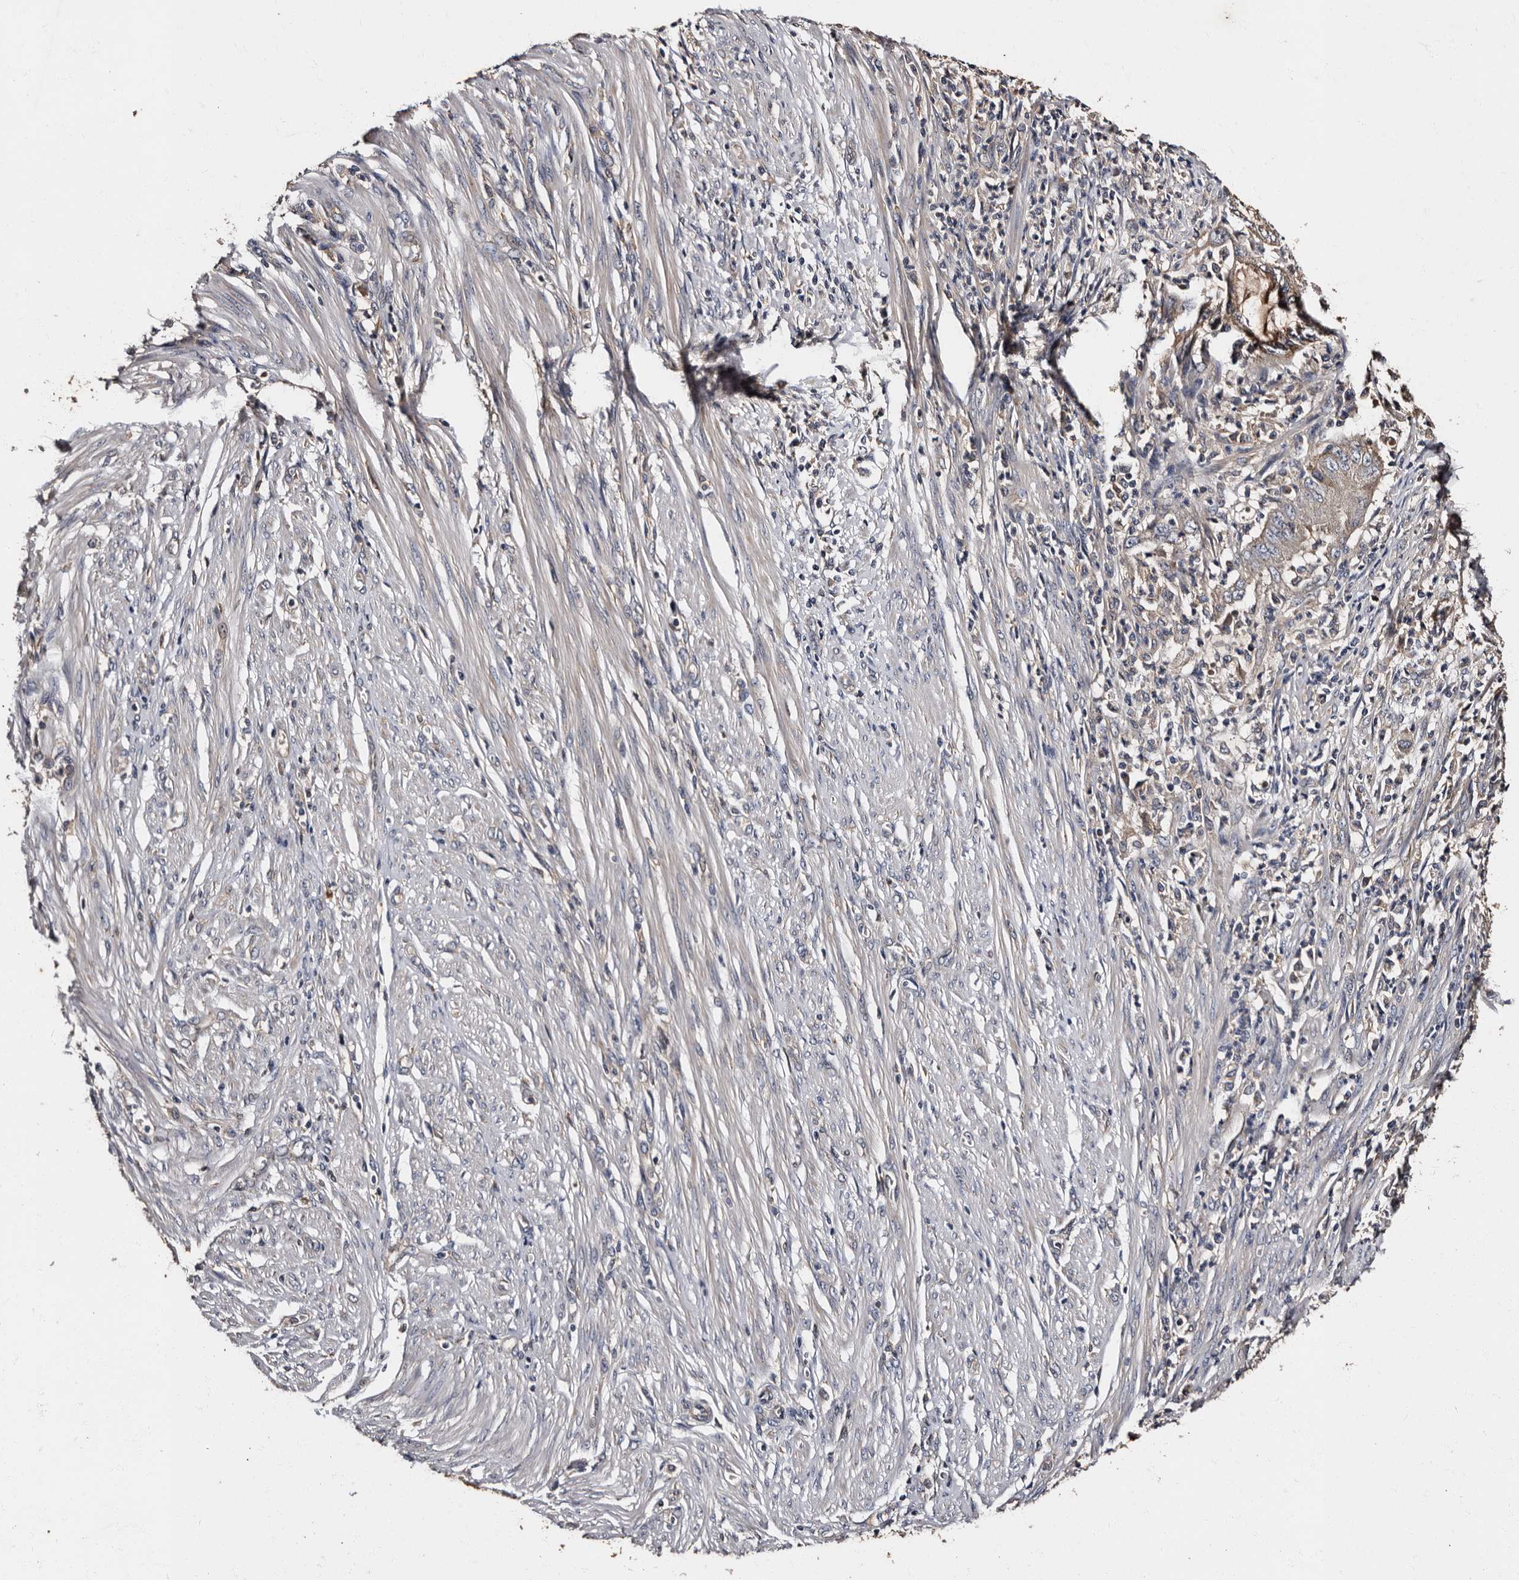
{"staining": {"intensity": "negative", "quantity": "none", "location": "none"}, "tissue": "endometrial cancer", "cell_type": "Tumor cells", "image_type": "cancer", "snomed": [{"axis": "morphology", "description": "Adenocarcinoma, NOS"}, {"axis": "topography", "description": "Endometrium"}], "caption": "Protein analysis of endometrial adenocarcinoma exhibits no significant staining in tumor cells.", "gene": "ADCK5", "patient": {"sex": "female", "age": 51}}